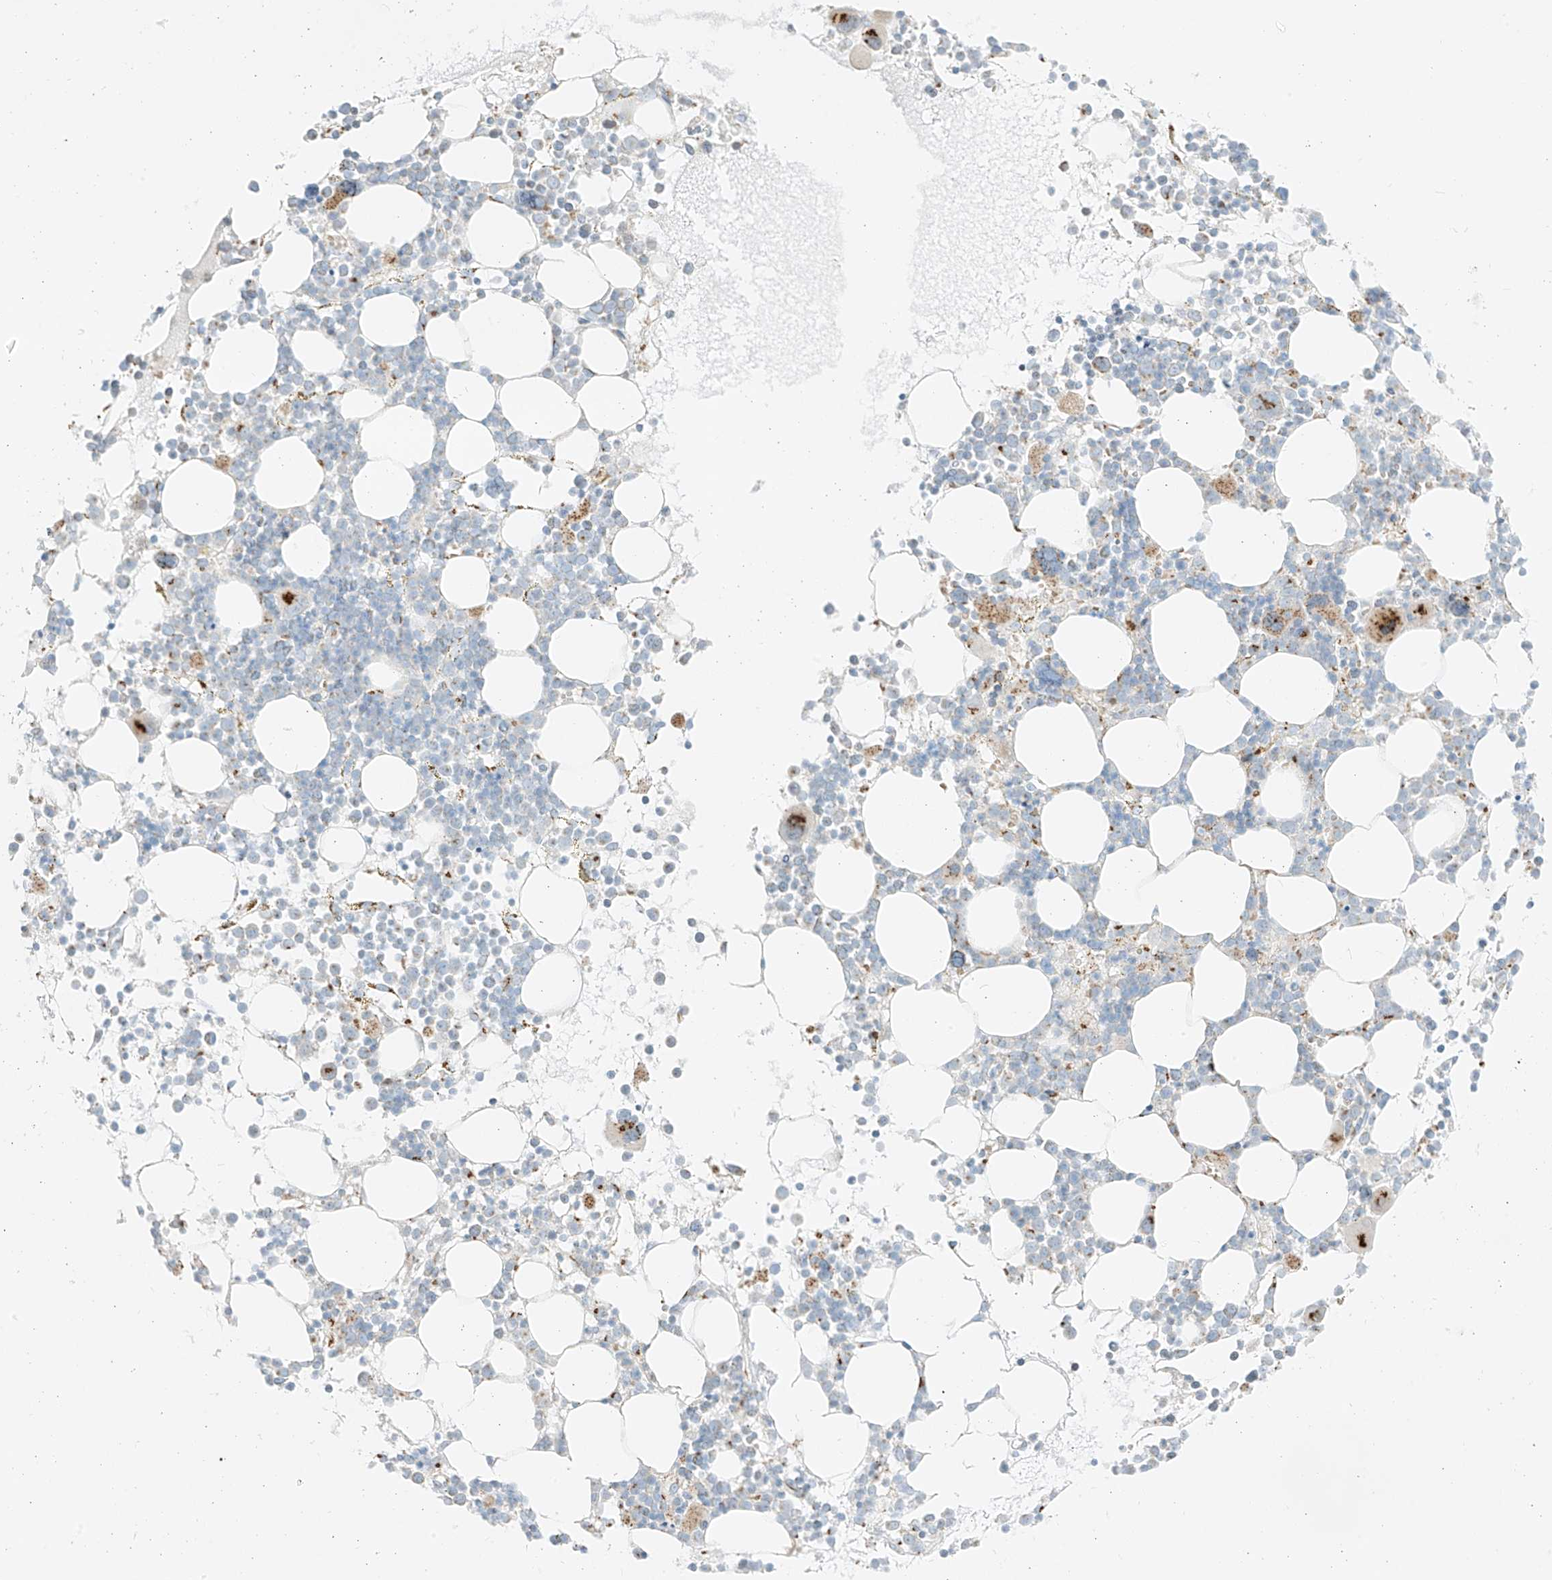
{"staining": {"intensity": "strong", "quantity": "<25%", "location": "cytoplasmic/membranous"}, "tissue": "bone marrow", "cell_type": "Hematopoietic cells", "image_type": "normal", "snomed": [{"axis": "morphology", "description": "Normal tissue, NOS"}, {"axis": "topography", "description": "Bone marrow"}], "caption": "Protein staining shows strong cytoplasmic/membranous expression in about <25% of hematopoietic cells in normal bone marrow. (IHC, brightfield microscopy, high magnification).", "gene": "TMEM87B", "patient": {"sex": "female", "age": 62}}